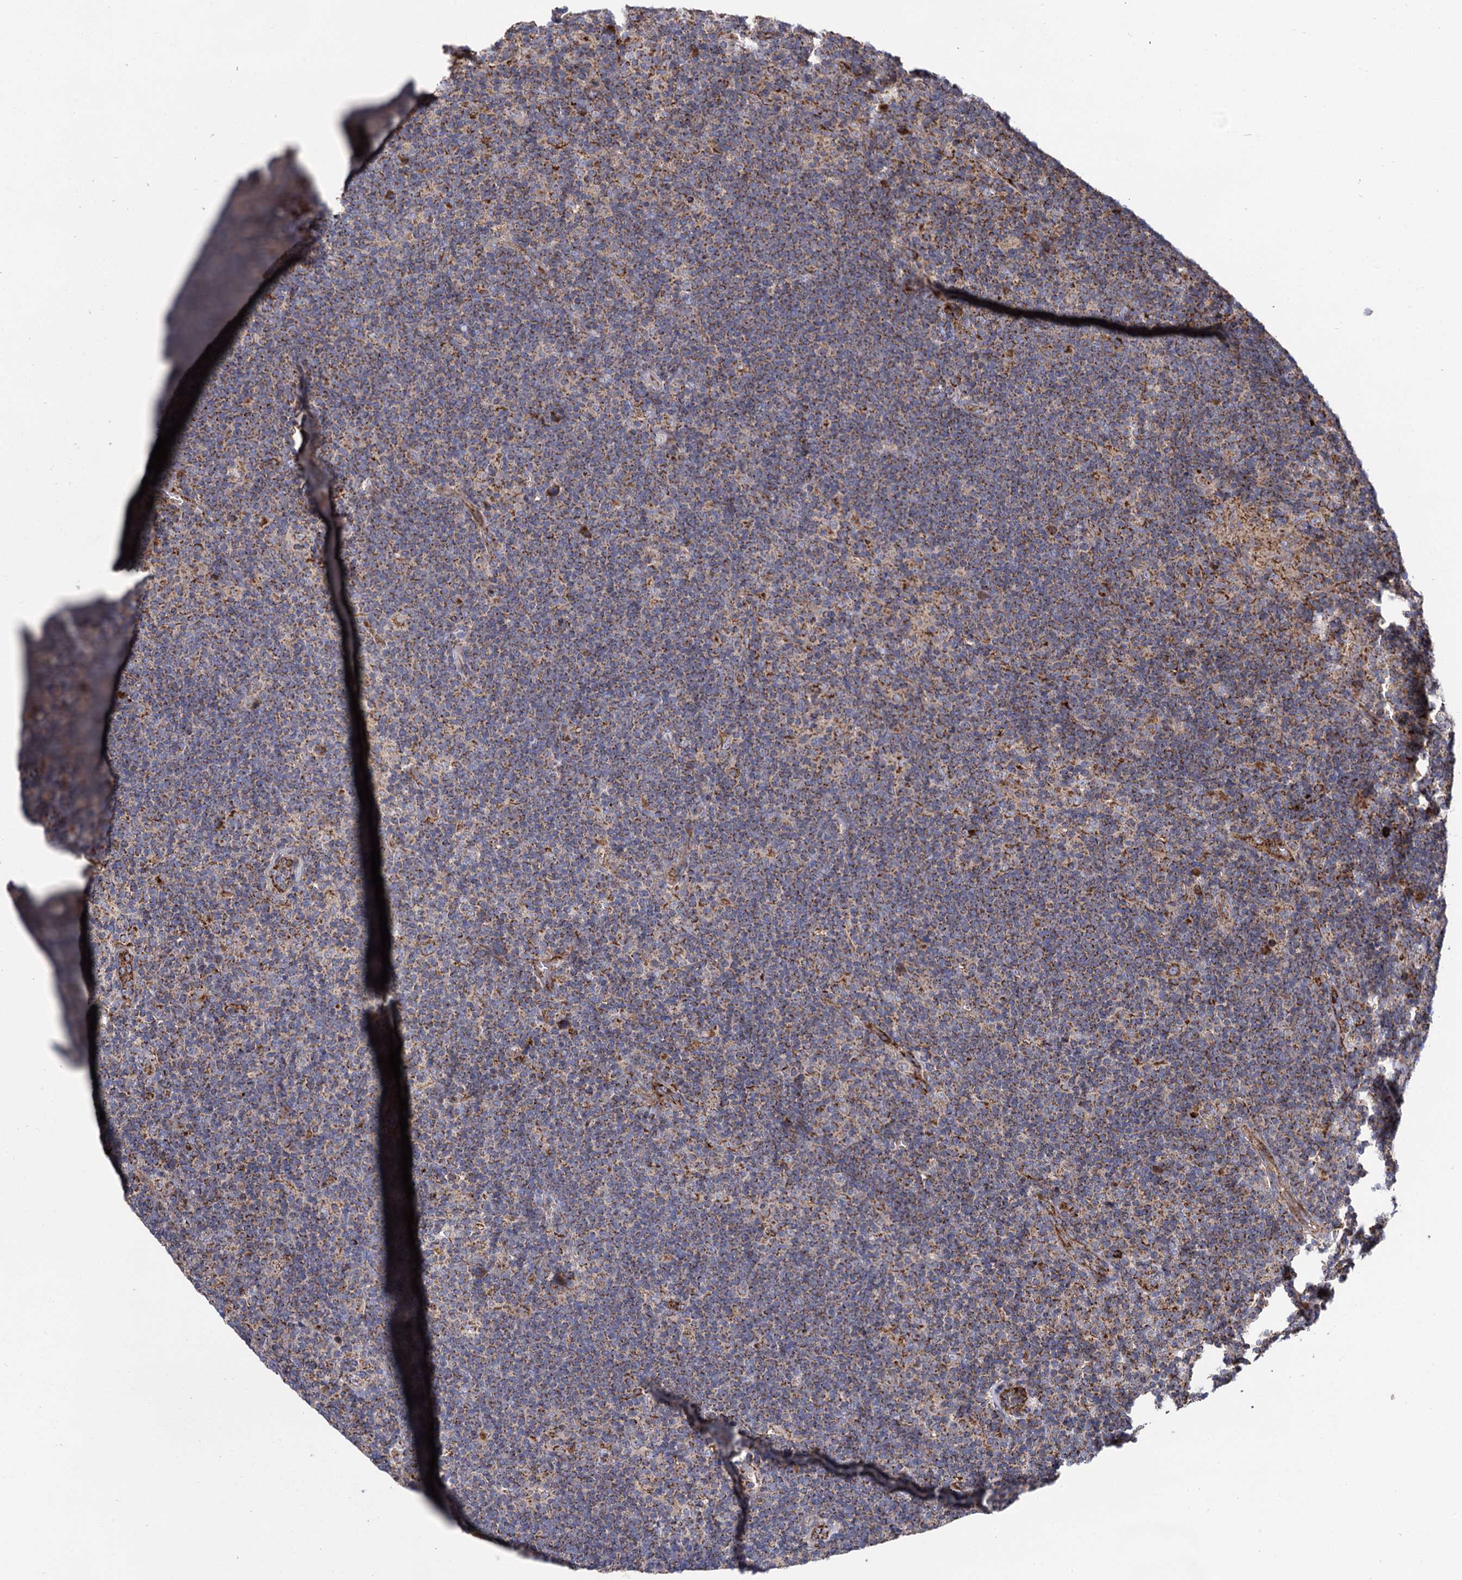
{"staining": {"intensity": "moderate", "quantity": ">75%", "location": "cytoplasmic/membranous"}, "tissue": "lymphoma", "cell_type": "Tumor cells", "image_type": "cancer", "snomed": [{"axis": "morphology", "description": "Hodgkin's disease, NOS"}, {"axis": "topography", "description": "Lymph node"}], "caption": "Moderate cytoplasmic/membranous positivity for a protein is identified in about >75% of tumor cells of lymphoma using immunohistochemistry (IHC).", "gene": "IQCH", "patient": {"sex": "female", "age": 57}}